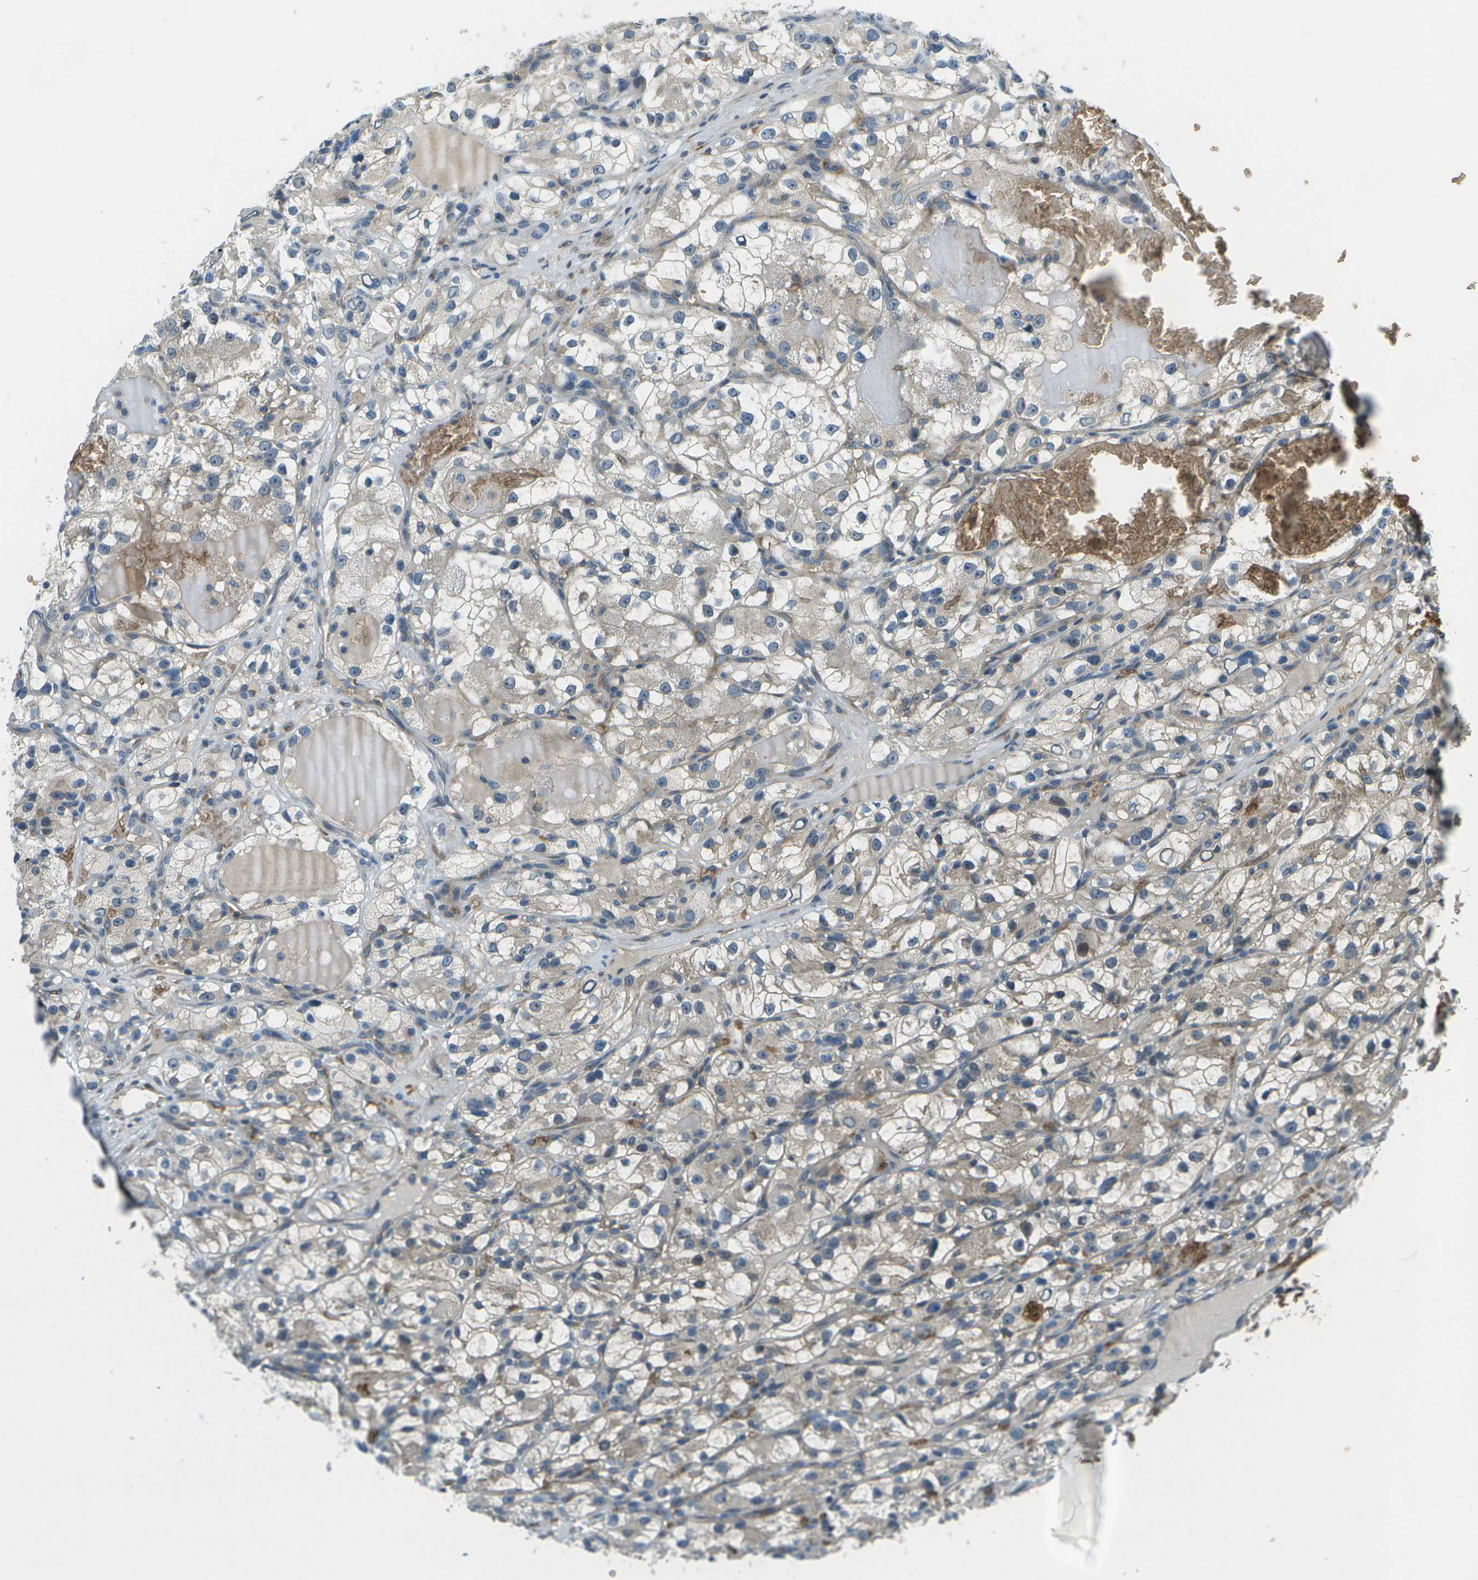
{"staining": {"intensity": "negative", "quantity": "none", "location": "none"}, "tissue": "renal cancer", "cell_type": "Tumor cells", "image_type": "cancer", "snomed": [{"axis": "morphology", "description": "Adenocarcinoma, NOS"}, {"axis": "topography", "description": "Kidney"}], "caption": "Protein analysis of renal cancer demonstrates no significant staining in tumor cells.", "gene": "CTIF", "patient": {"sex": "female", "age": 57}}